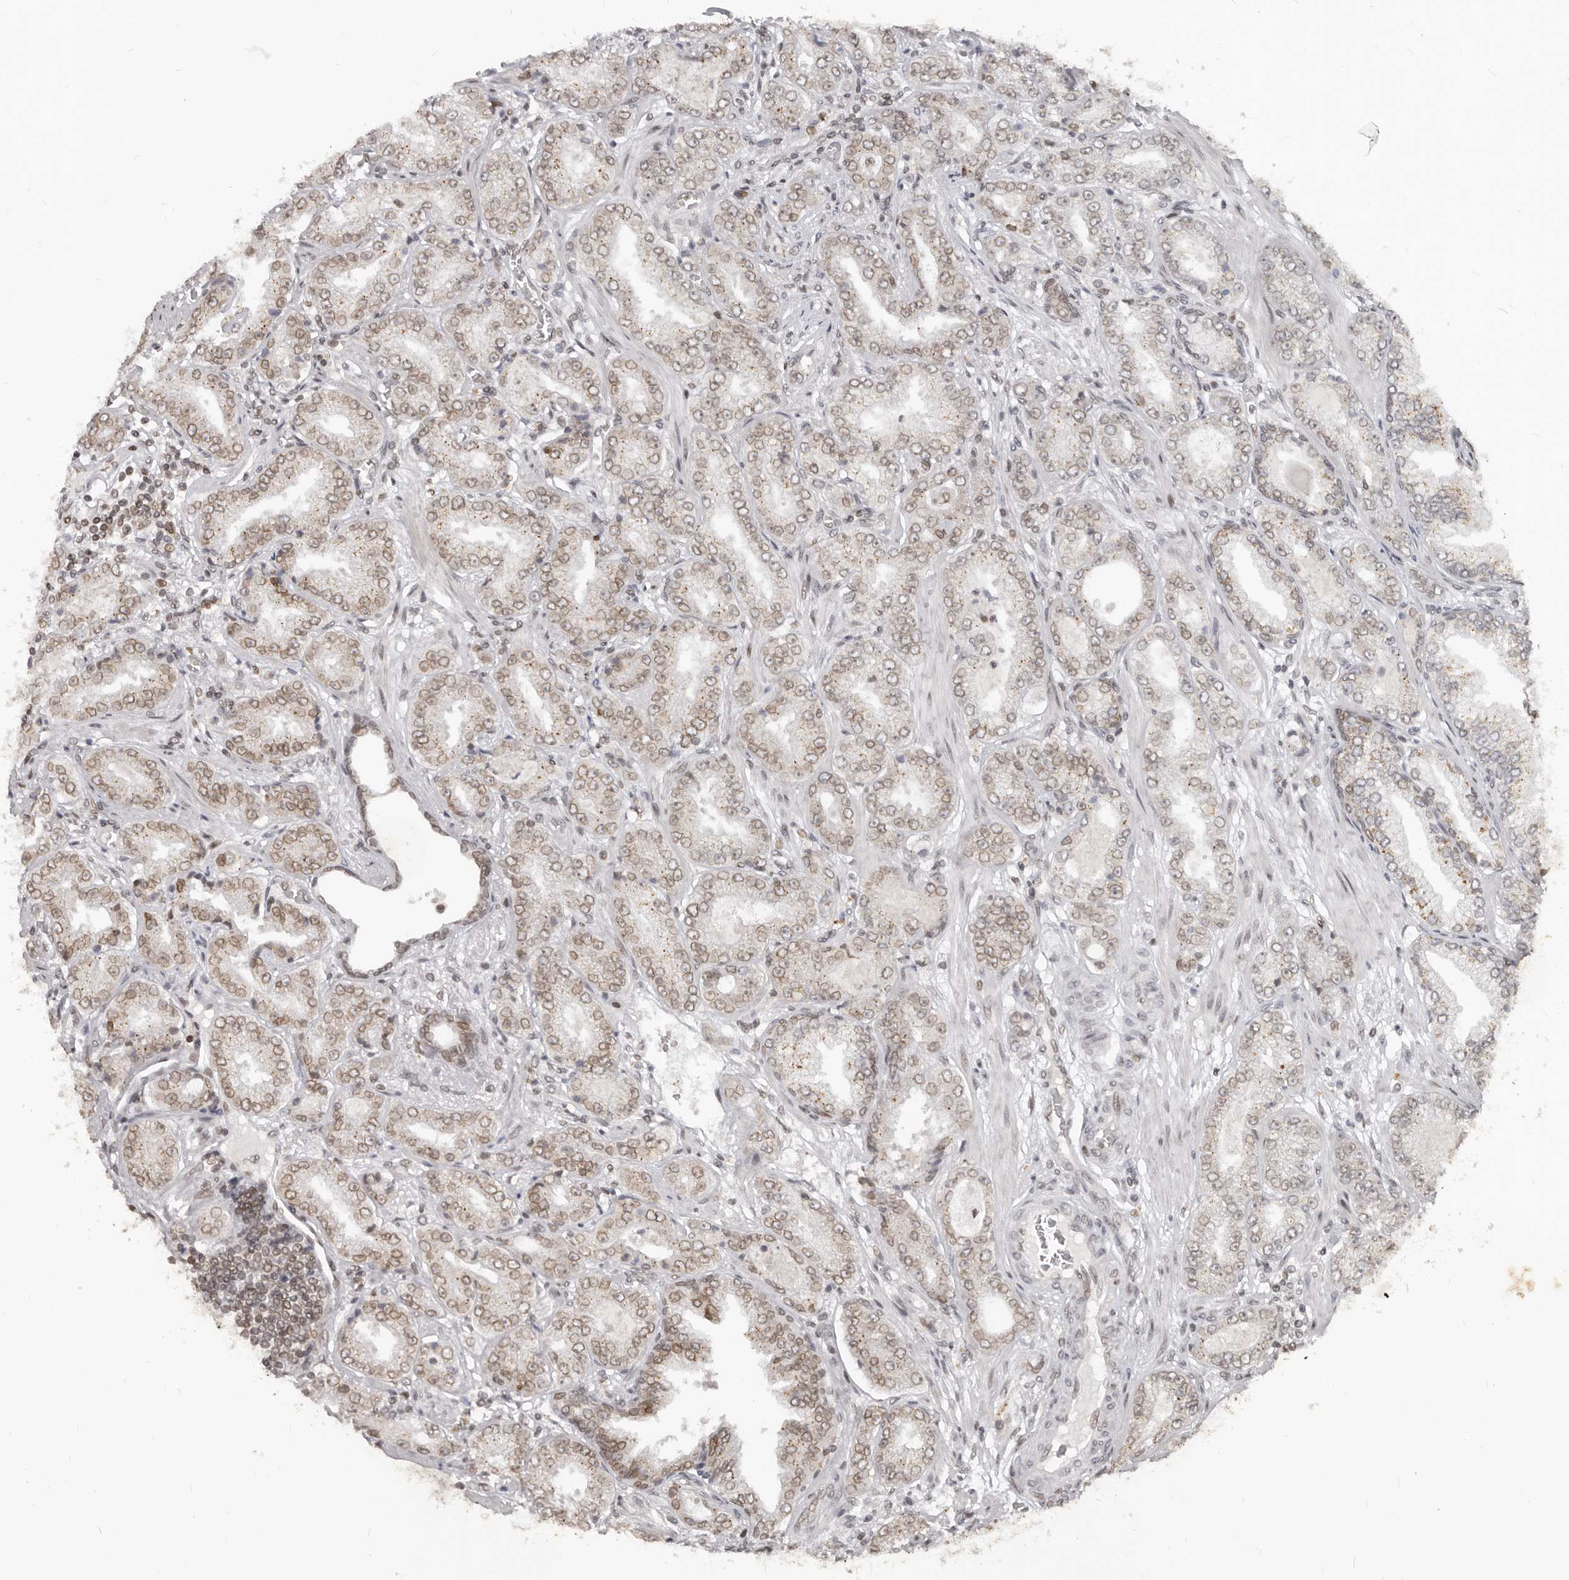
{"staining": {"intensity": "moderate", "quantity": "25%-75%", "location": "cytoplasmic/membranous,nuclear"}, "tissue": "prostate cancer", "cell_type": "Tumor cells", "image_type": "cancer", "snomed": [{"axis": "morphology", "description": "Adenocarcinoma, High grade"}, {"axis": "topography", "description": "Prostate"}], "caption": "Protein staining exhibits moderate cytoplasmic/membranous and nuclear positivity in approximately 25%-75% of tumor cells in prostate cancer. (DAB = brown stain, brightfield microscopy at high magnification).", "gene": "NUP153", "patient": {"sex": "male", "age": 71}}